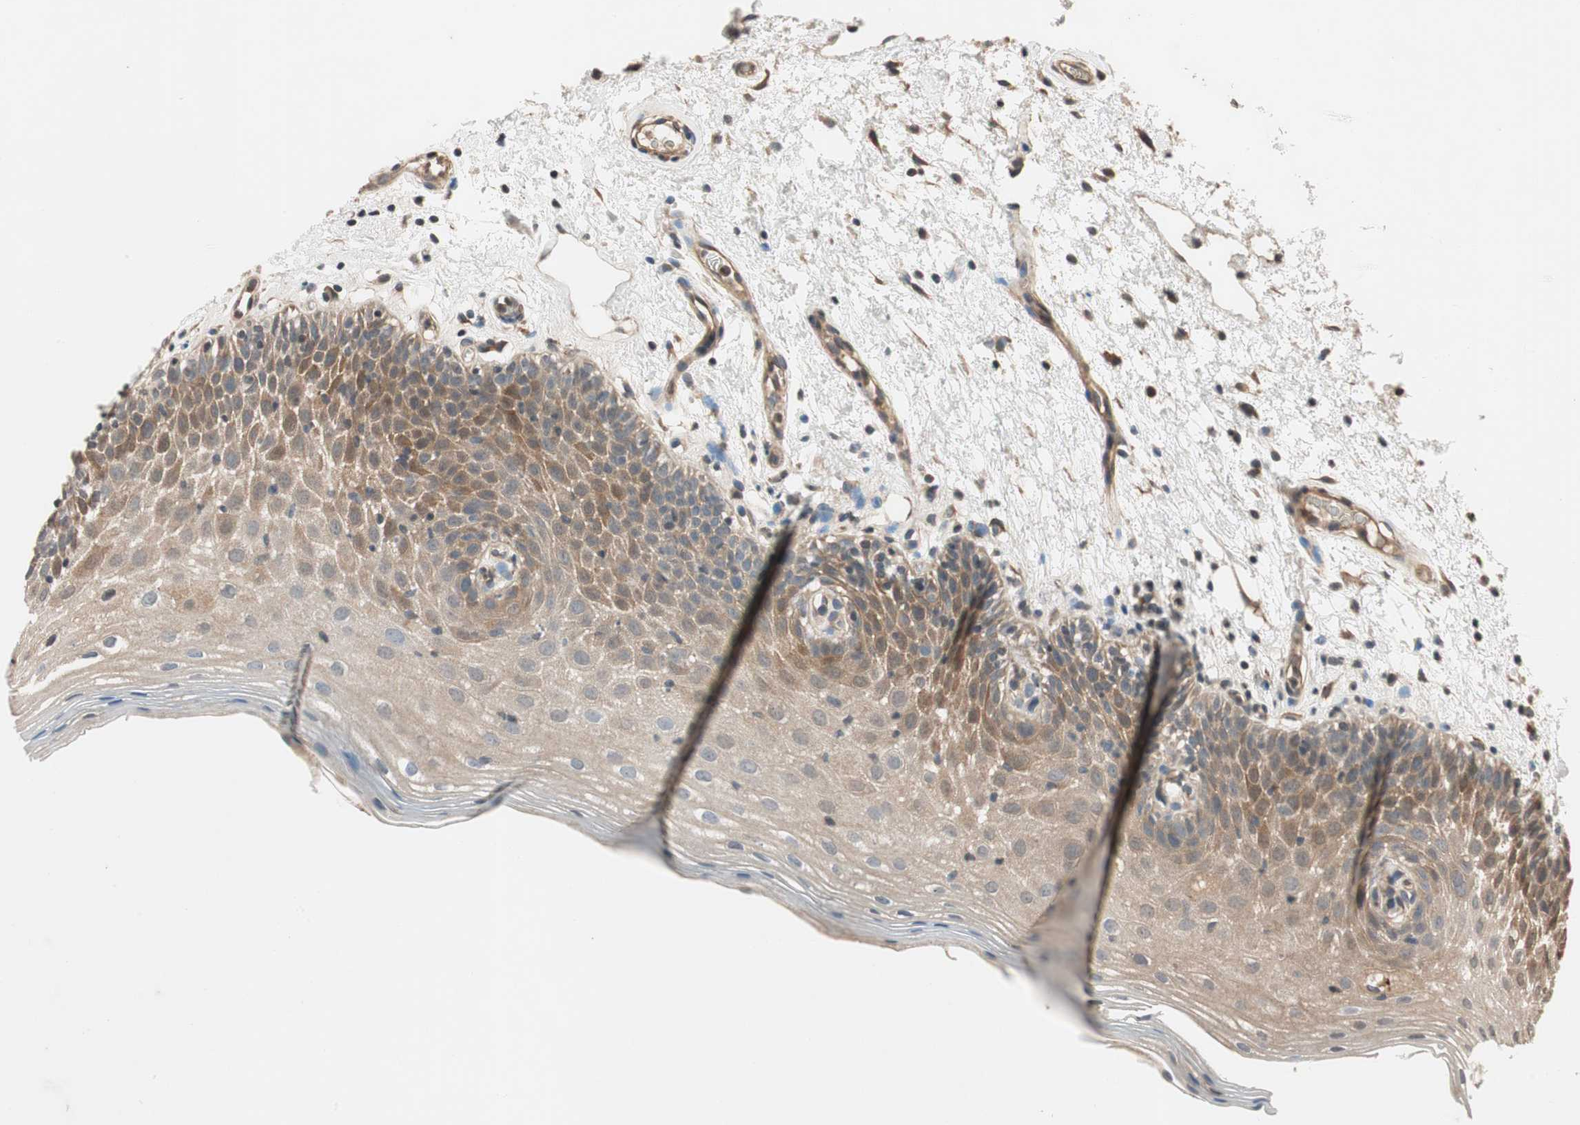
{"staining": {"intensity": "moderate", "quantity": "25%-75%", "location": "cytoplasmic/membranous"}, "tissue": "oral mucosa", "cell_type": "Squamous epithelial cells", "image_type": "normal", "snomed": [{"axis": "morphology", "description": "Normal tissue, NOS"}, {"axis": "morphology", "description": "Squamous cell carcinoma, NOS"}, {"axis": "topography", "description": "Skeletal muscle"}, {"axis": "topography", "description": "Oral tissue"}], "caption": "A photomicrograph of human oral mucosa stained for a protein displays moderate cytoplasmic/membranous brown staining in squamous epithelial cells.", "gene": "GCLM", "patient": {"sex": "male", "age": 71}}